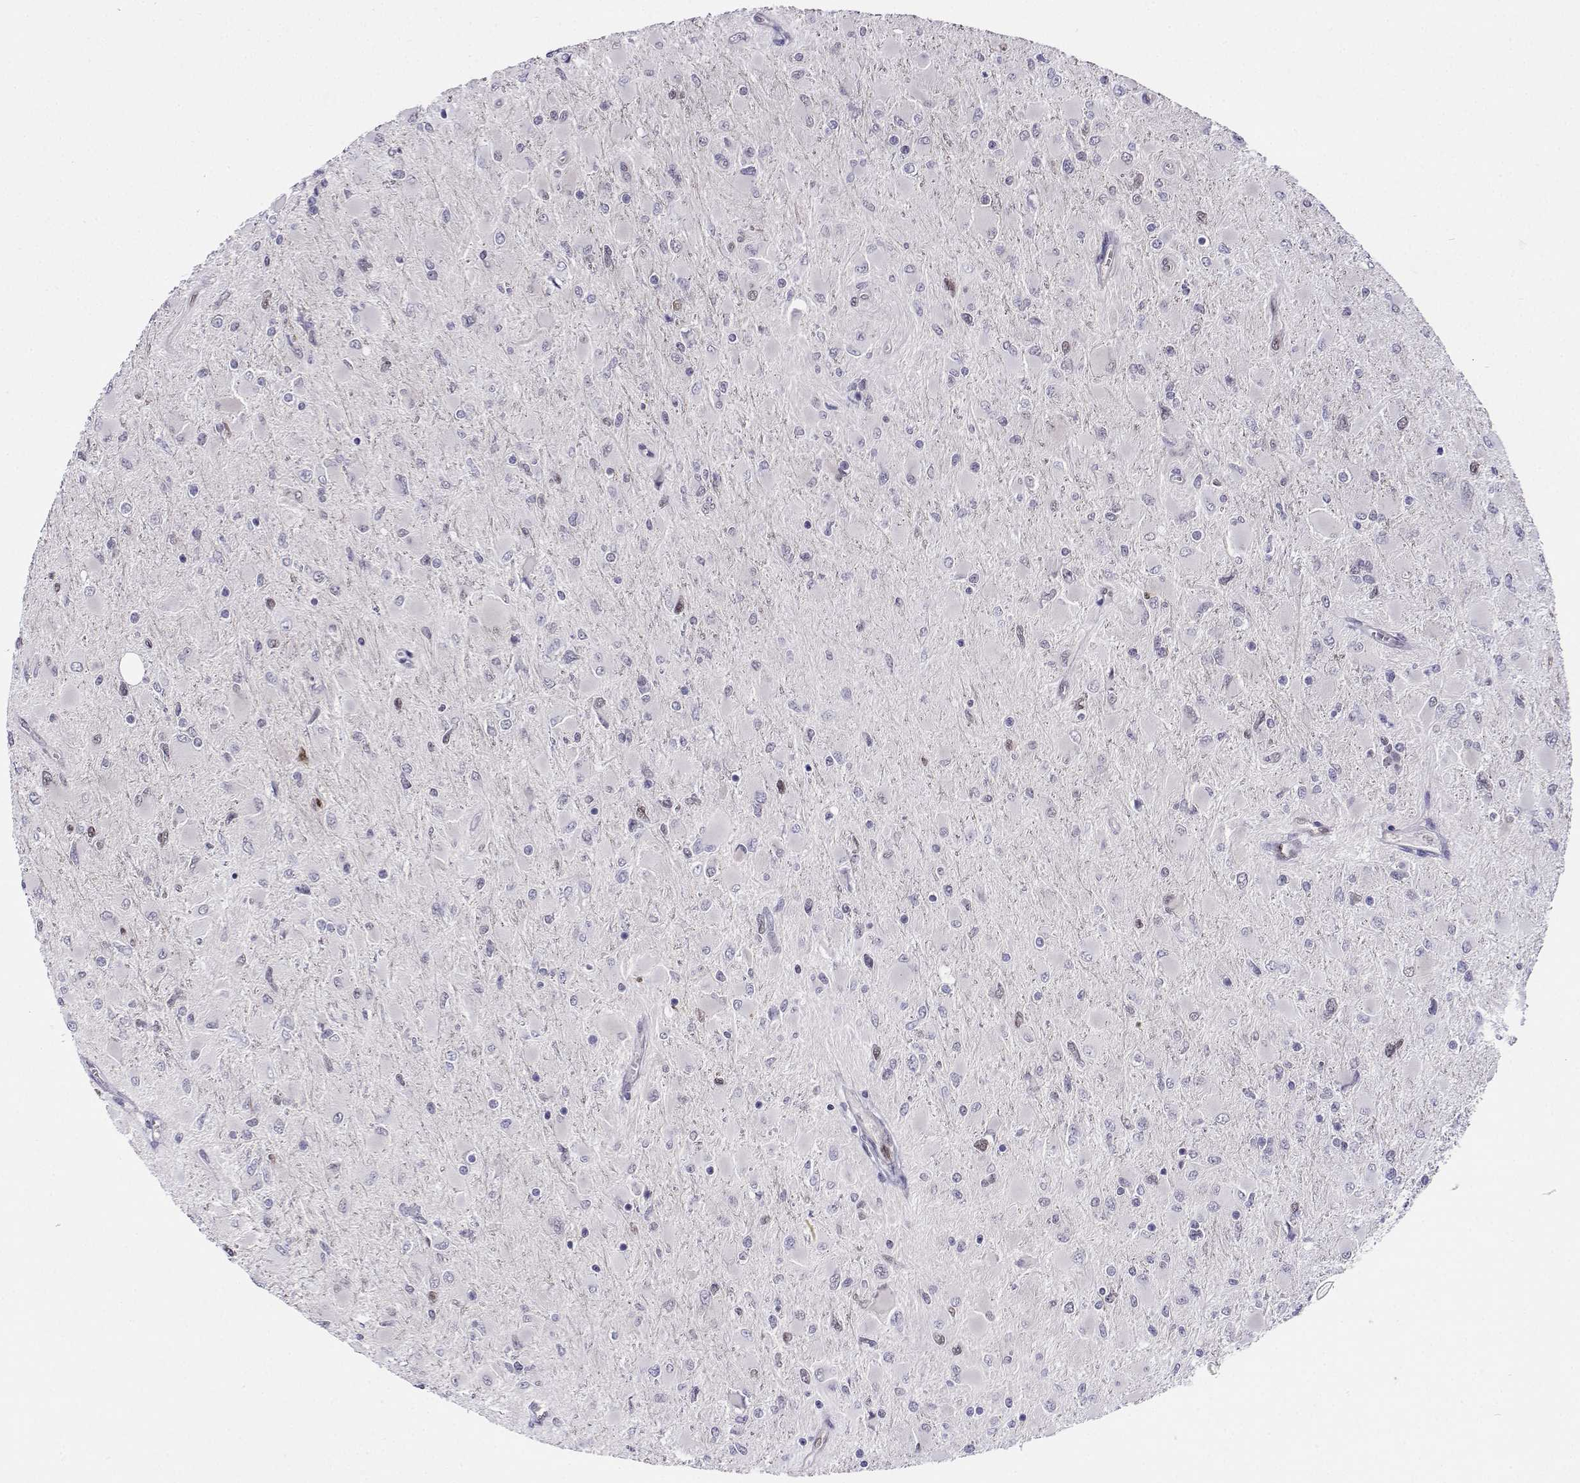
{"staining": {"intensity": "negative", "quantity": "none", "location": "none"}, "tissue": "glioma", "cell_type": "Tumor cells", "image_type": "cancer", "snomed": [{"axis": "morphology", "description": "Glioma, malignant, High grade"}, {"axis": "topography", "description": "Cerebral cortex"}], "caption": "Tumor cells show no significant staining in malignant glioma (high-grade). (DAB (3,3'-diaminobenzidine) IHC, high magnification).", "gene": "ERF", "patient": {"sex": "female", "age": 36}}